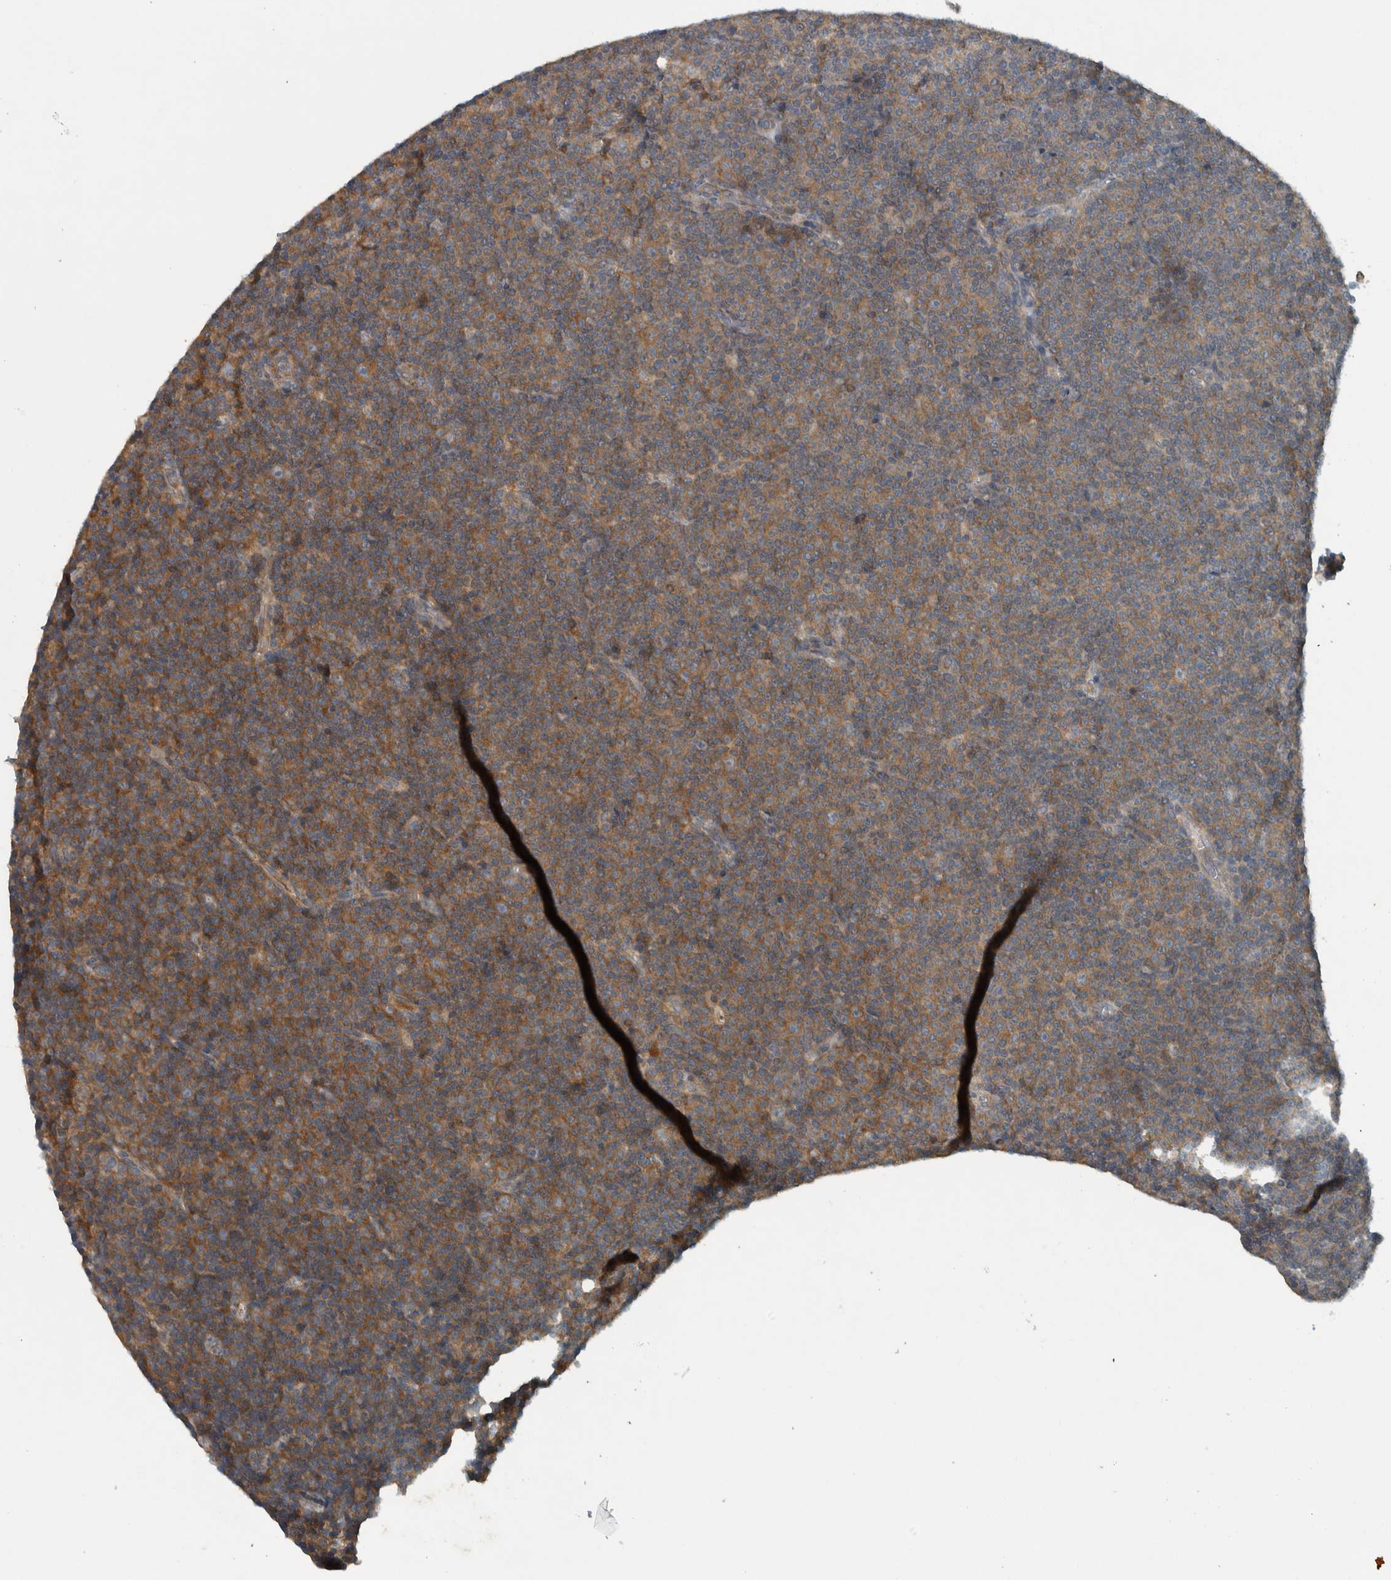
{"staining": {"intensity": "moderate", "quantity": "25%-75%", "location": "cytoplasmic/membranous"}, "tissue": "lymphoma", "cell_type": "Tumor cells", "image_type": "cancer", "snomed": [{"axis": "morphology", "description": "Malignant lymphoma, non-Hodgkin's type, Low grade"}, {"axis": "topography", "description": "Lymph node"}], "caption": "A brown stain shows moderate cytoplasmic/membranous expression of a protein in malignant lymphoma, non-Hodgkin's type (low-grade) tumor cells. Immunohistochemistry (ihc) stains the protein of interest in brown and the nuclei are stained blue.", "gene": "CLCN2", "patient": {"sex": "female", "age": 67}}